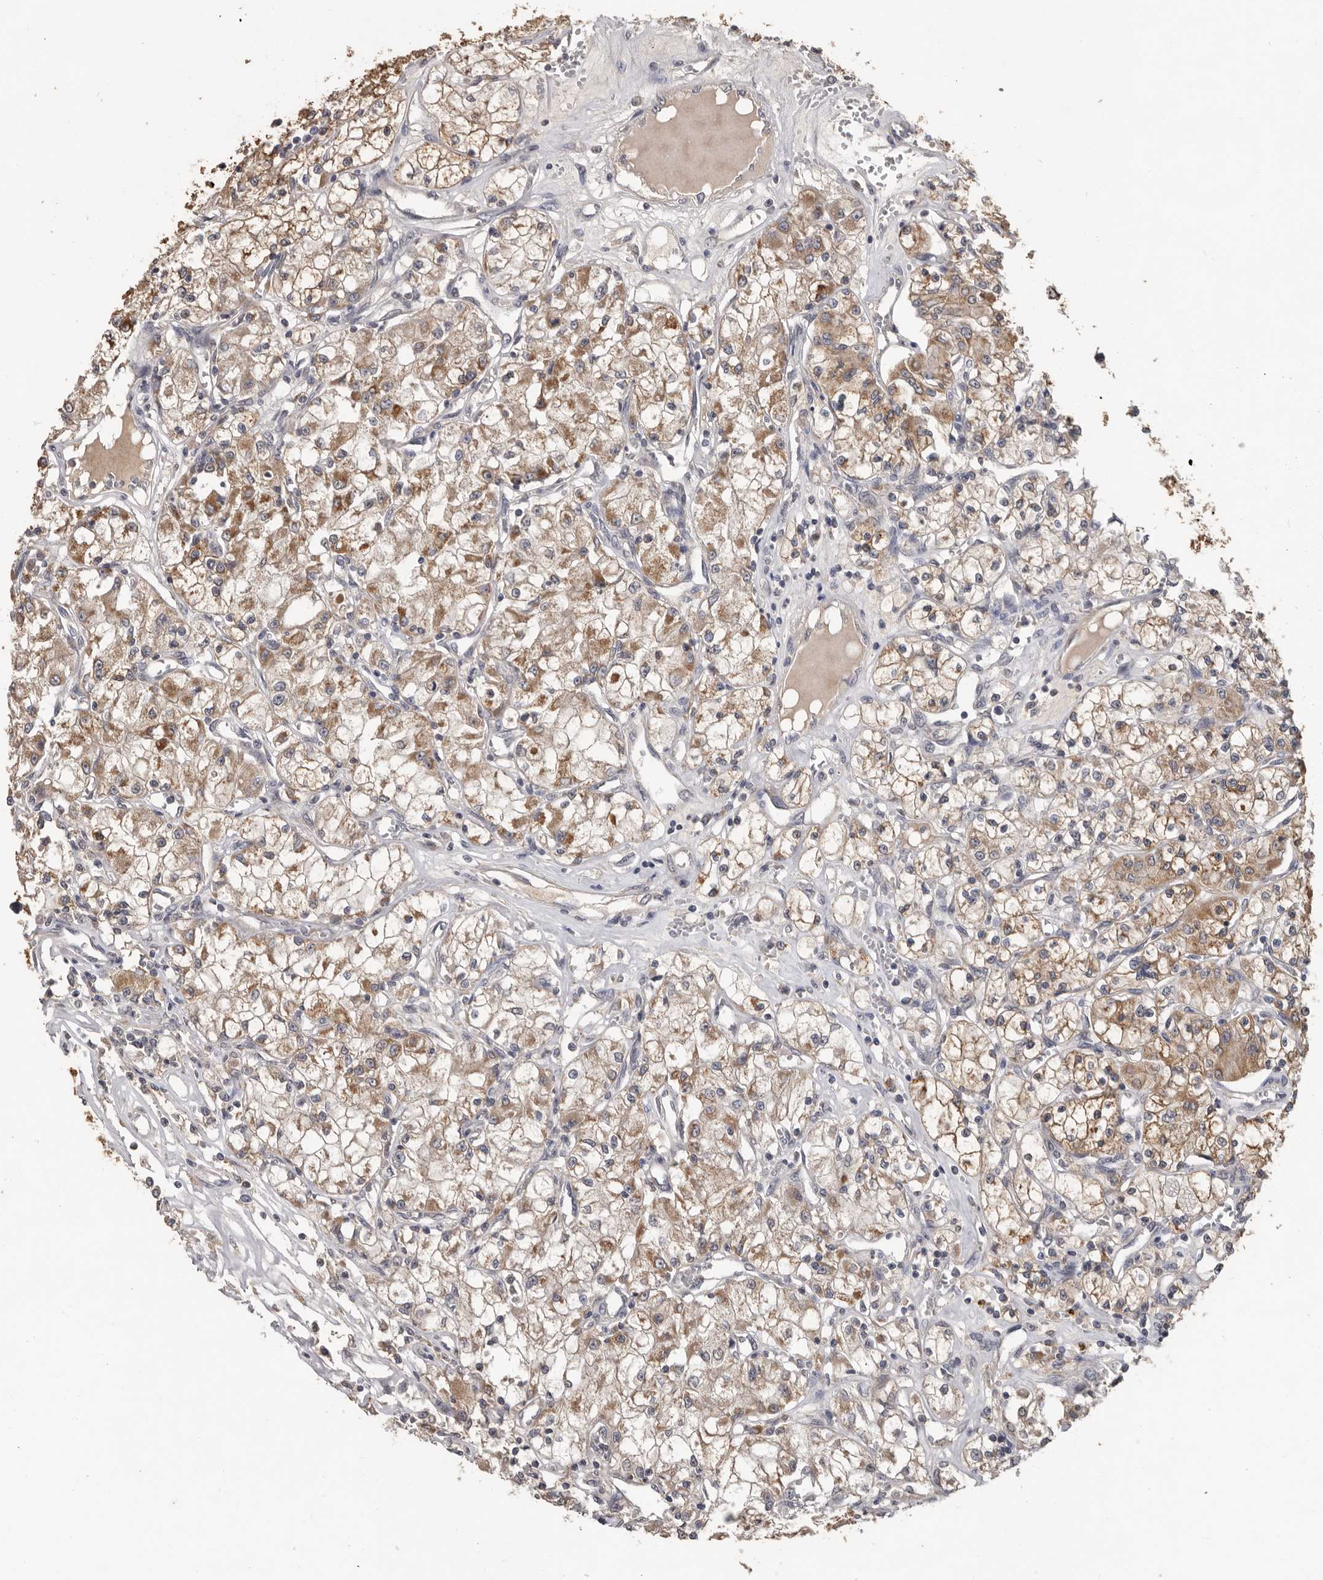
{"staining": {"intensity": "moderate", "quantity": ">75%", "location": "cytoplasmic/membranous"}, "tissue": "renal cancer", "cell_type": "Tumor cells", "image_type": "cancer", "snomed": [{"axis": "morphology", "description": "Adenocarcinoma, NOS"}, {"axis": "topography", "description": "Kidney"}], "caption": "The image exhibits a brown stain indicating the presence of a protein in the cytoplasmic/membranous of tumor cells in renal adenocarcinoma. (Brightfield microscopy of DAB IHC at high magnification).", "gene": "MTF1", "patient": {"sex": "female", "age": 59}}